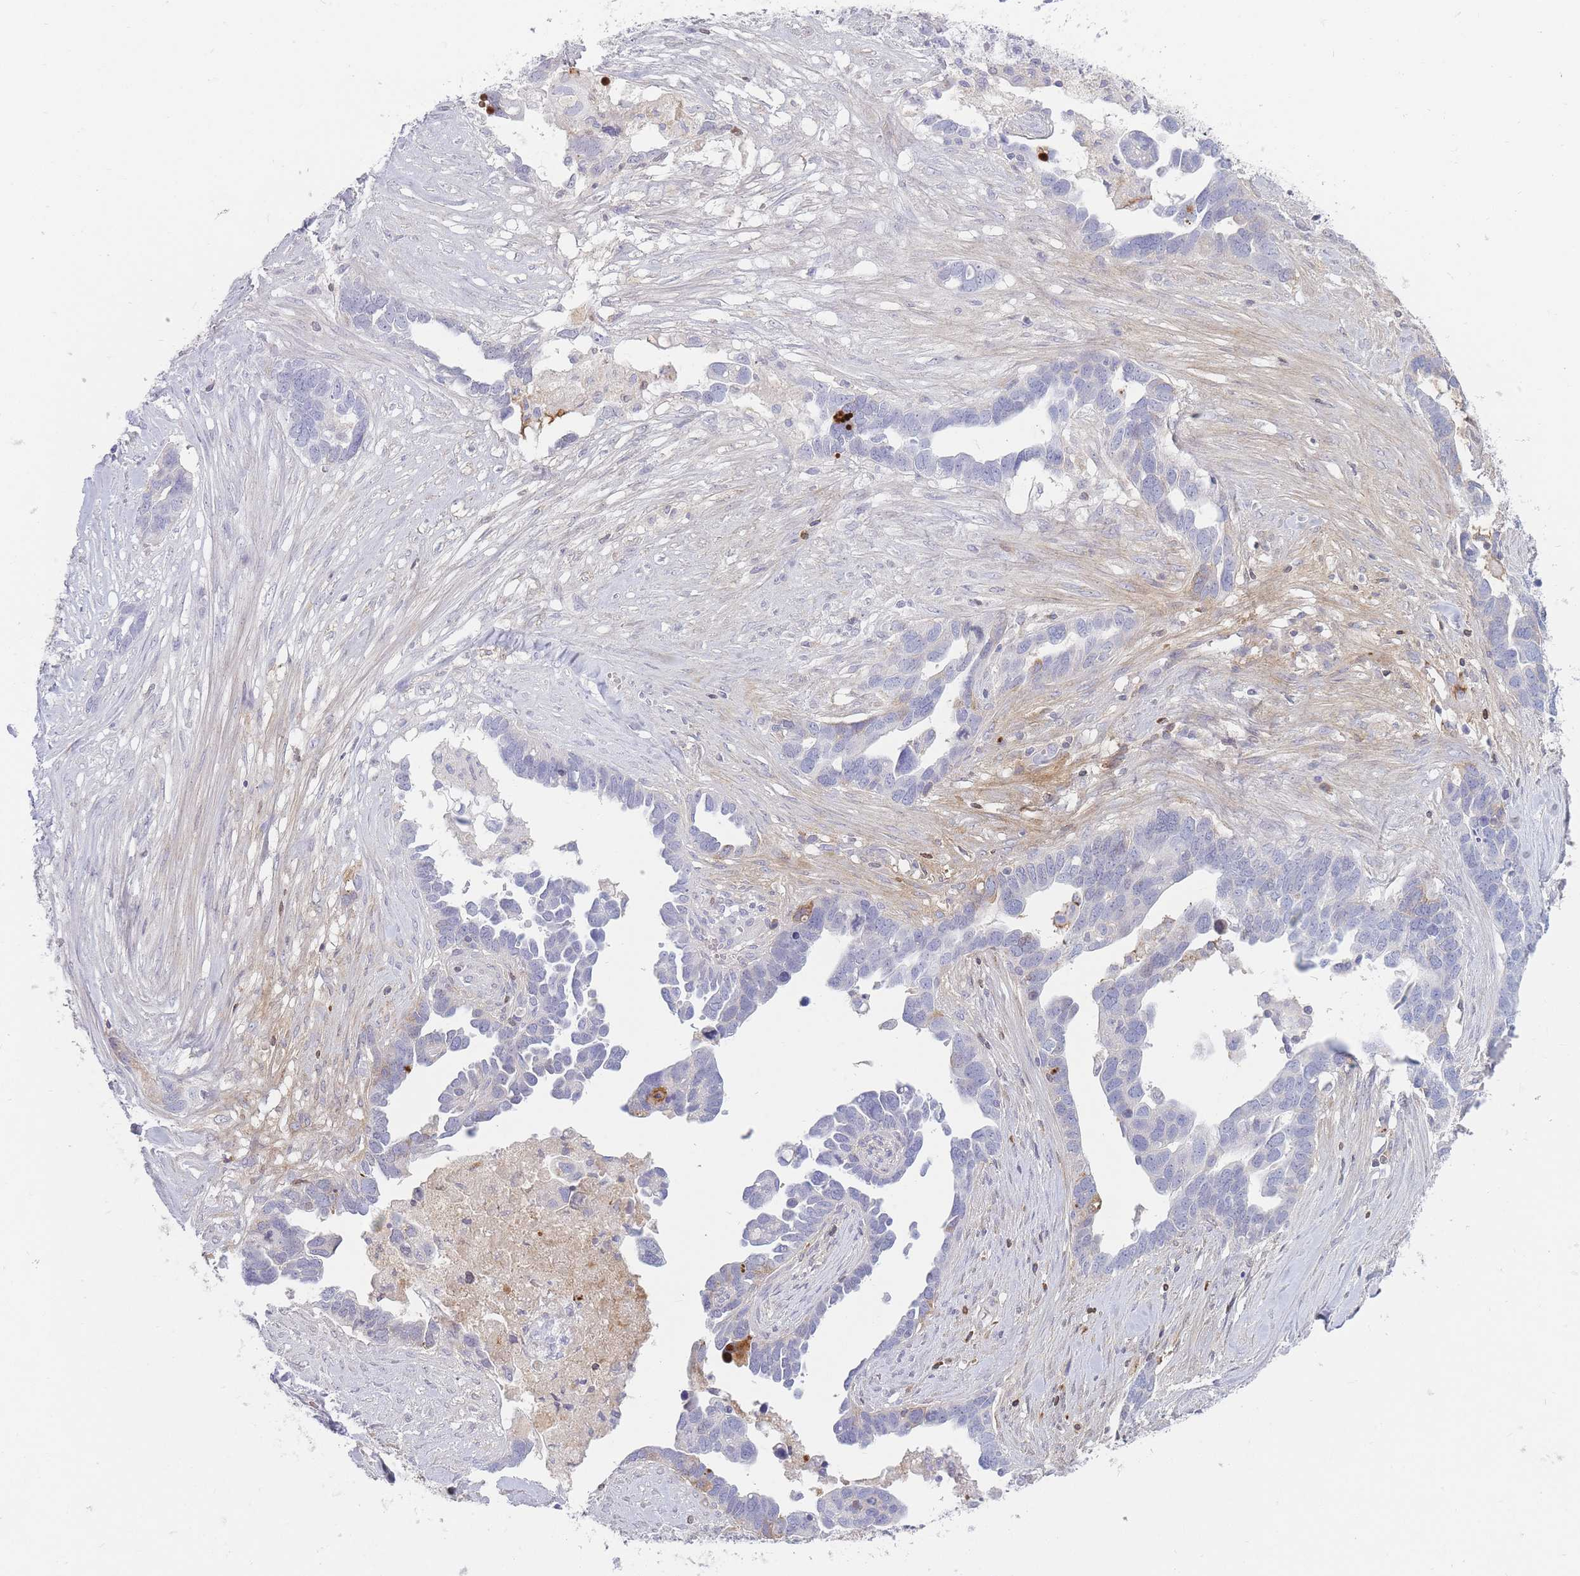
{"staining": {"intensity": "negative", "quantity": "none", "location": "none"}, "tissue": "ovarian cancer", "cell_type": "Tumor cells", "image_type": "cancer", "snomed": [{"axis": "morphology", "description": "Cystadenocarcinoma, serous, NOS"}, {"axis": "topography", "description": "Ovary"}], "caption": "Tumor cells show no significant protein expression in ovarian cancer (serous cystadenocarcinoma).", "gene": "PRG4", "patient": {"sex": "female", "age": 54}}